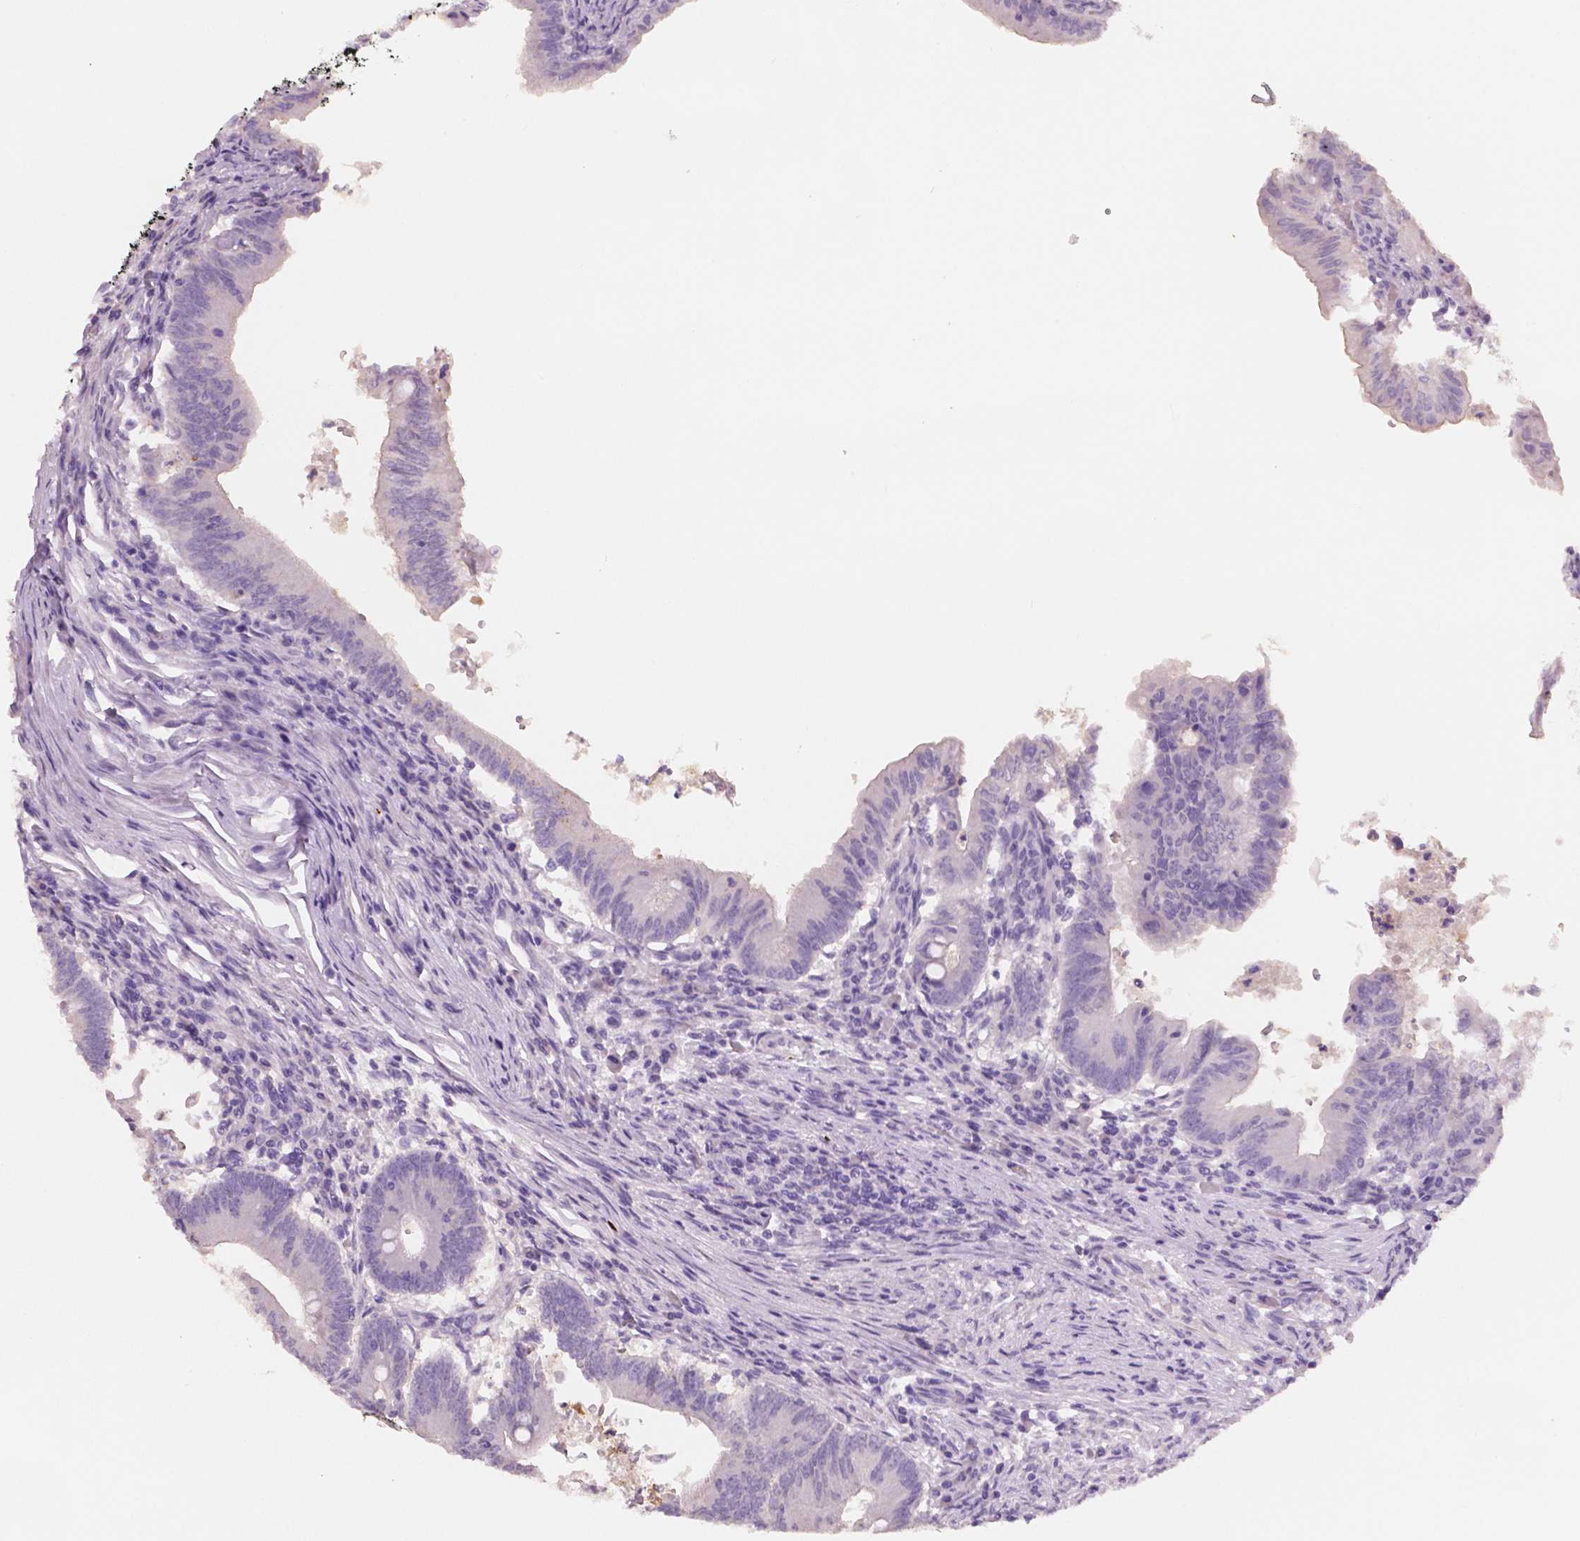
{"staining": {"intensity": "negative", "quantity": "none", "location": "none"}, "tissue": "colorectal cancer", "cell_type": "Tumor cells", "image_type": "cancer", "snomed": [{"axis": "morphology", "description": "Adenocarcinoma, NOS"}, {"axis": "topography", "description": "Colon"}], "caption": "Image shows no protein staining in tumor cells of colorectal adenocarcinoma tissue.", "gene": "APOA4", "patient": {"sex": "female", "age": 70}}